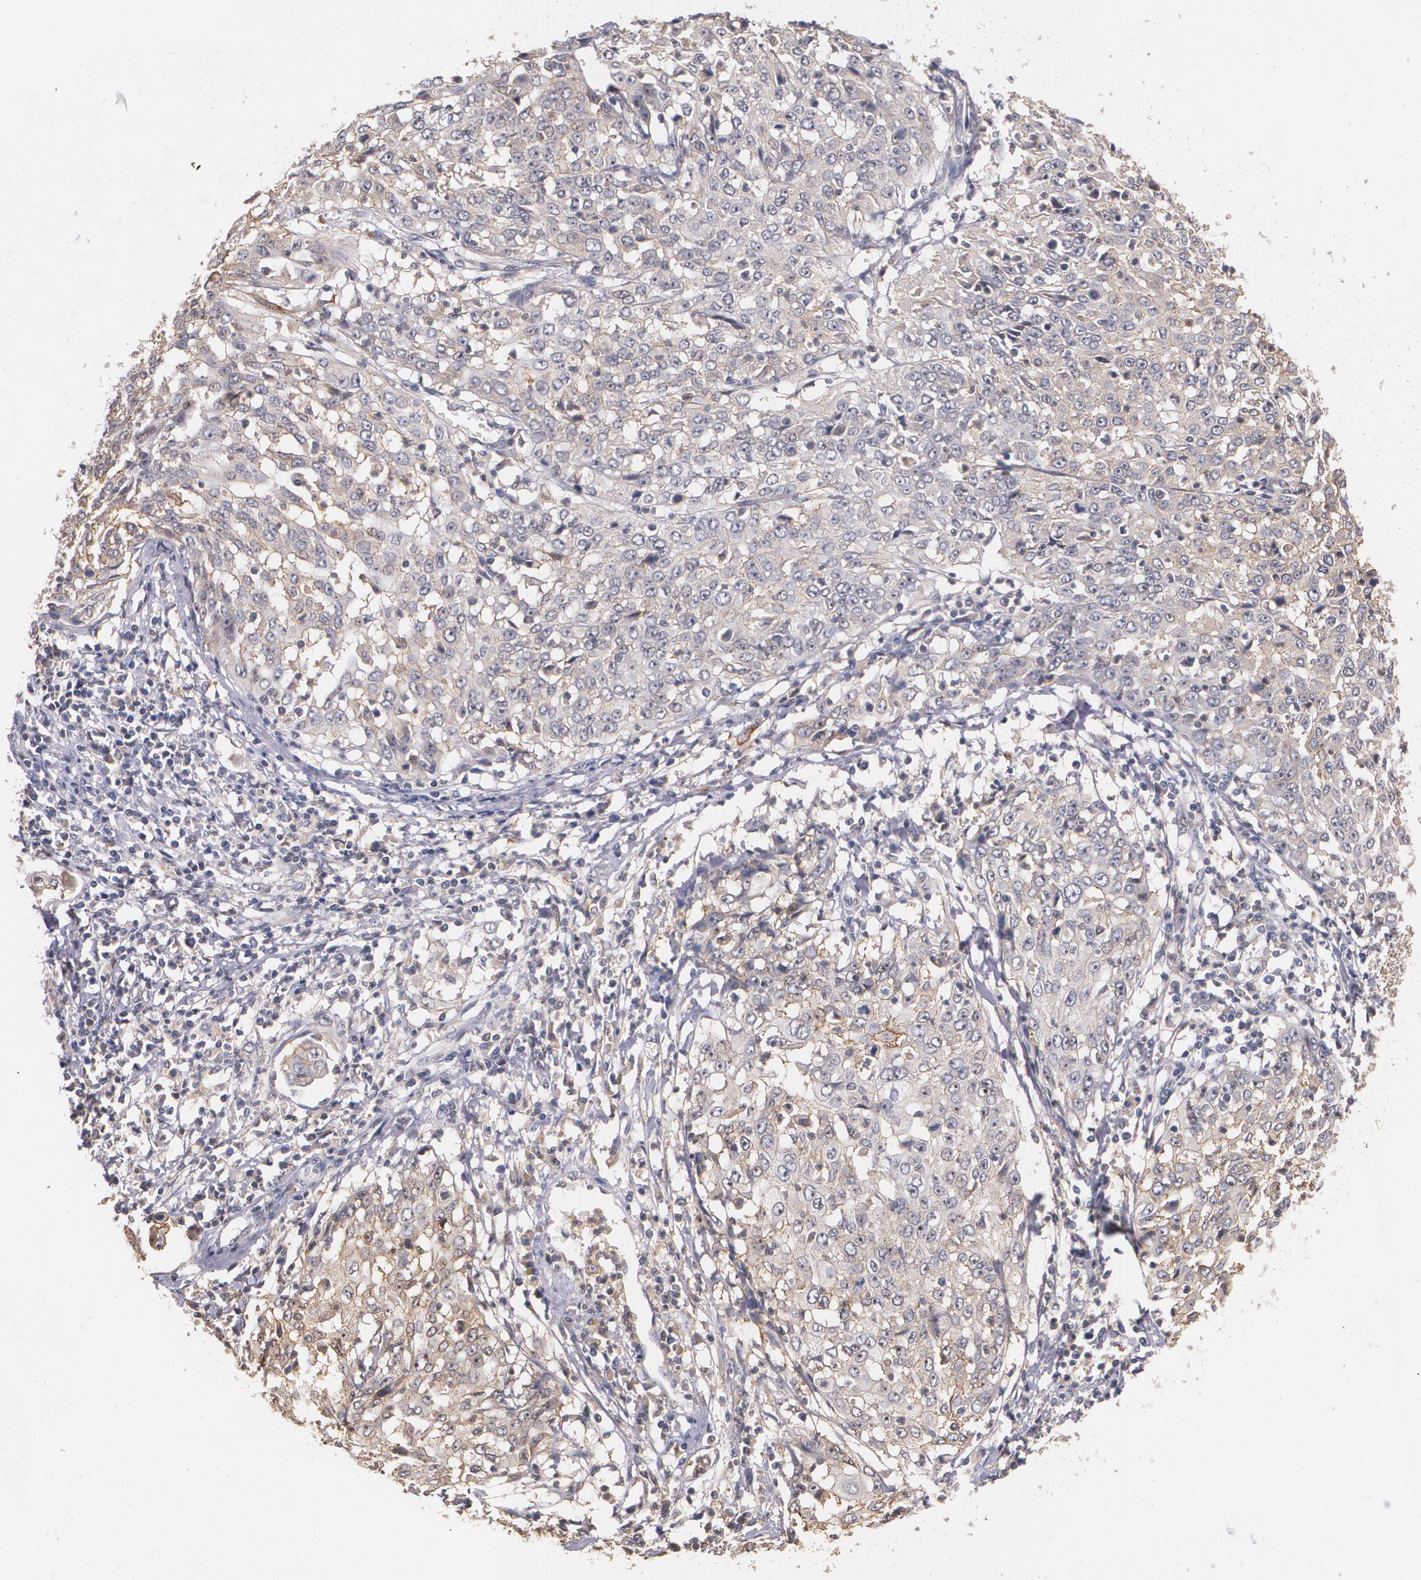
{"staining": {"intensity": "weak", "quantity": "25%-75%", "location": "cytoplasmic/membranous"}, "tissue": "cervical cancer", "cell_type": "Tumor cells", "image_type": "cancer", "snomed": [{"axis": "morphology", "description": "Squamous cell carcinoma, NOS"}, {"axis": "topography", "description": "Cervix"}], "caption": "An image of human cervical cancer stained for a protein shows weak cytoplasmic/membranous brown staining in tumor cells.", "gene": "IFNGR2", "patient": {"sex": "female", "age": 39}}